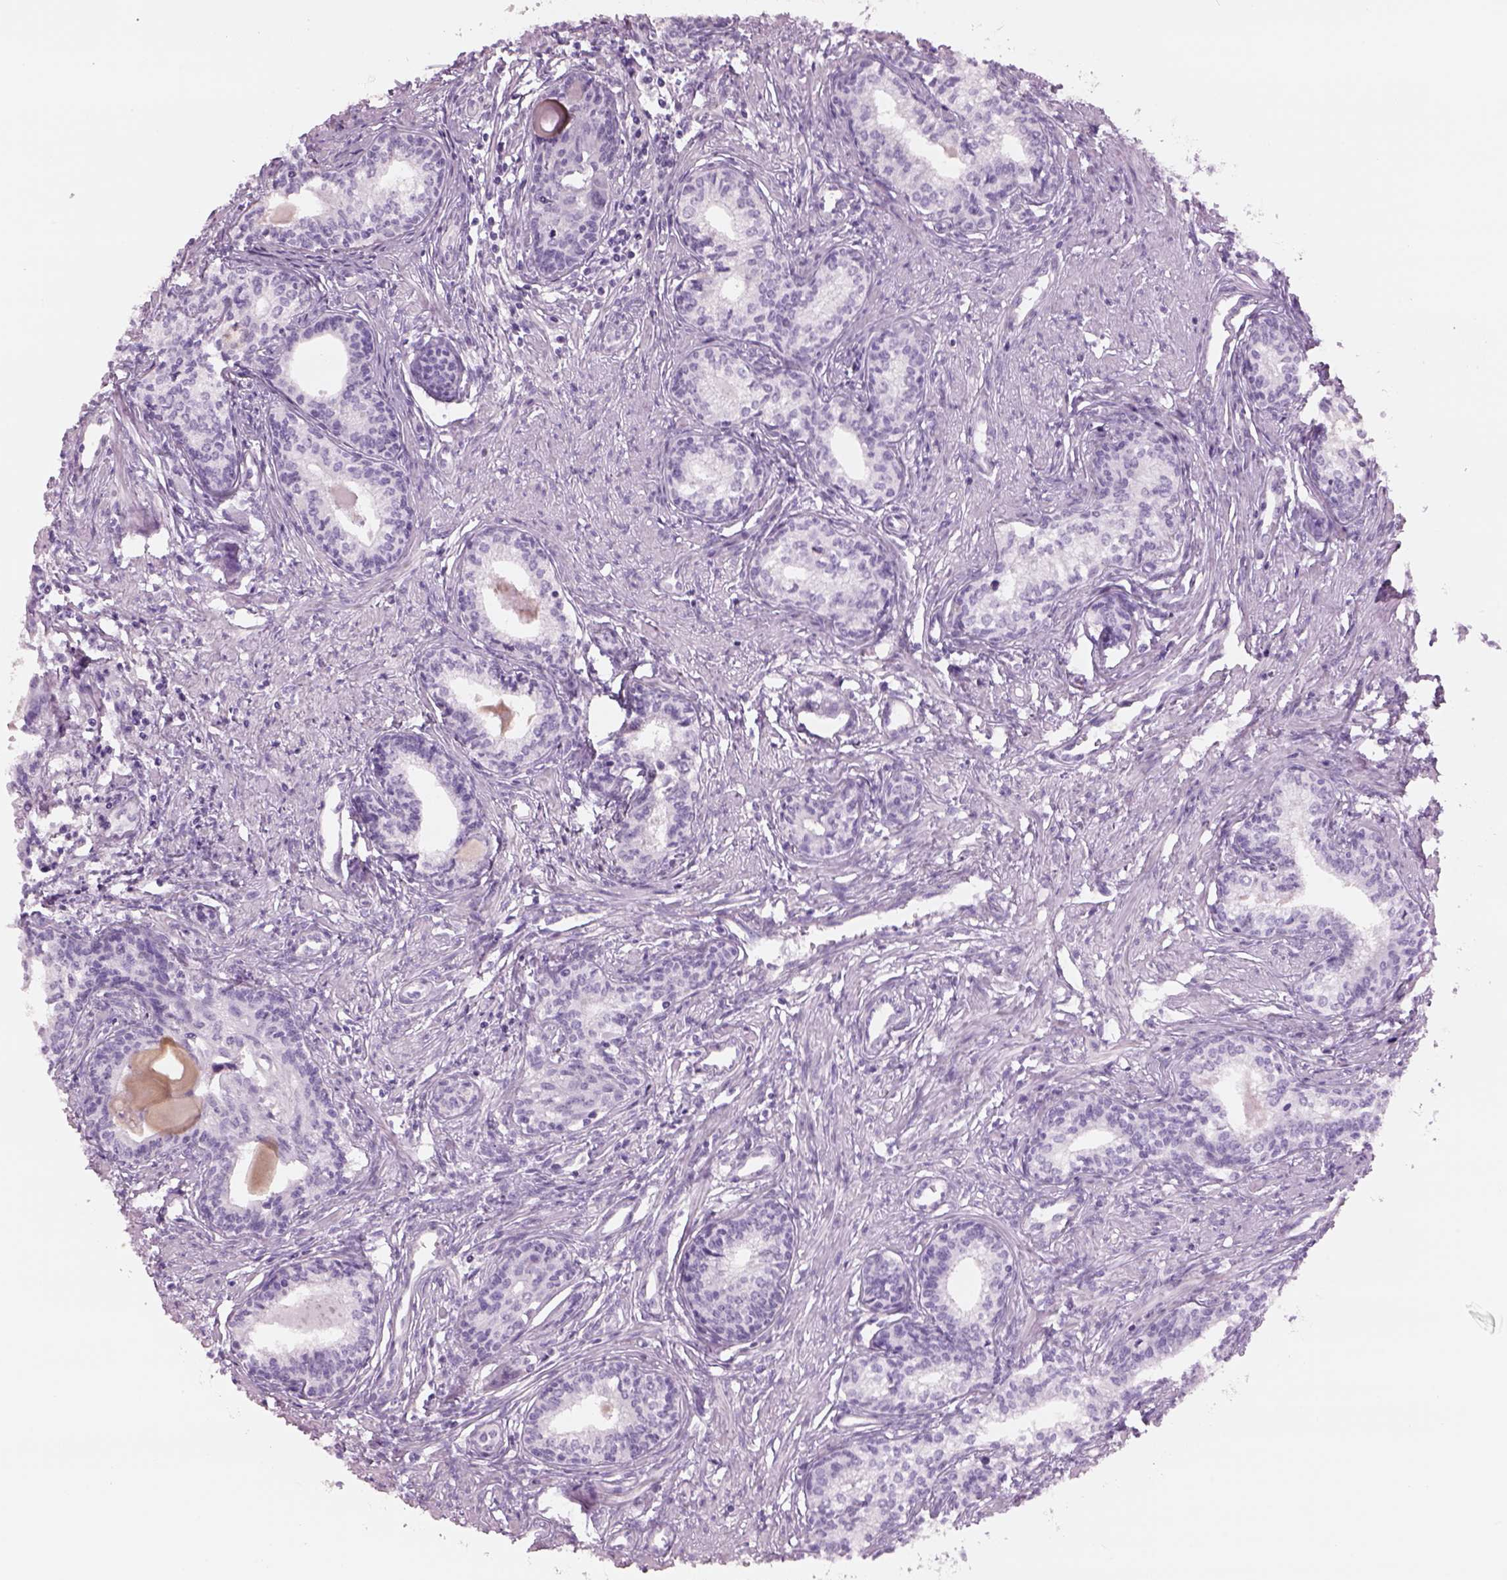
{"staining": {"intensity": "negative", "quantity": "none", "location": "none"}, "tissue": "prostate", "cell_type": "Glandular cells", "image_type": "normal", "snomed": [{"axis": "morphology", "description": "Normal tissue, NOS"}, {"axis": "topography", "description": "Prostate"}], "caption": "This image is of benign prostate stained with immunohistochemistry to label a protein in brown with the nuclei are counter-stained blue. There is no expression in glandular cells.", "gene": "RHO", "patient": {"sex": "male", "age": 60}}